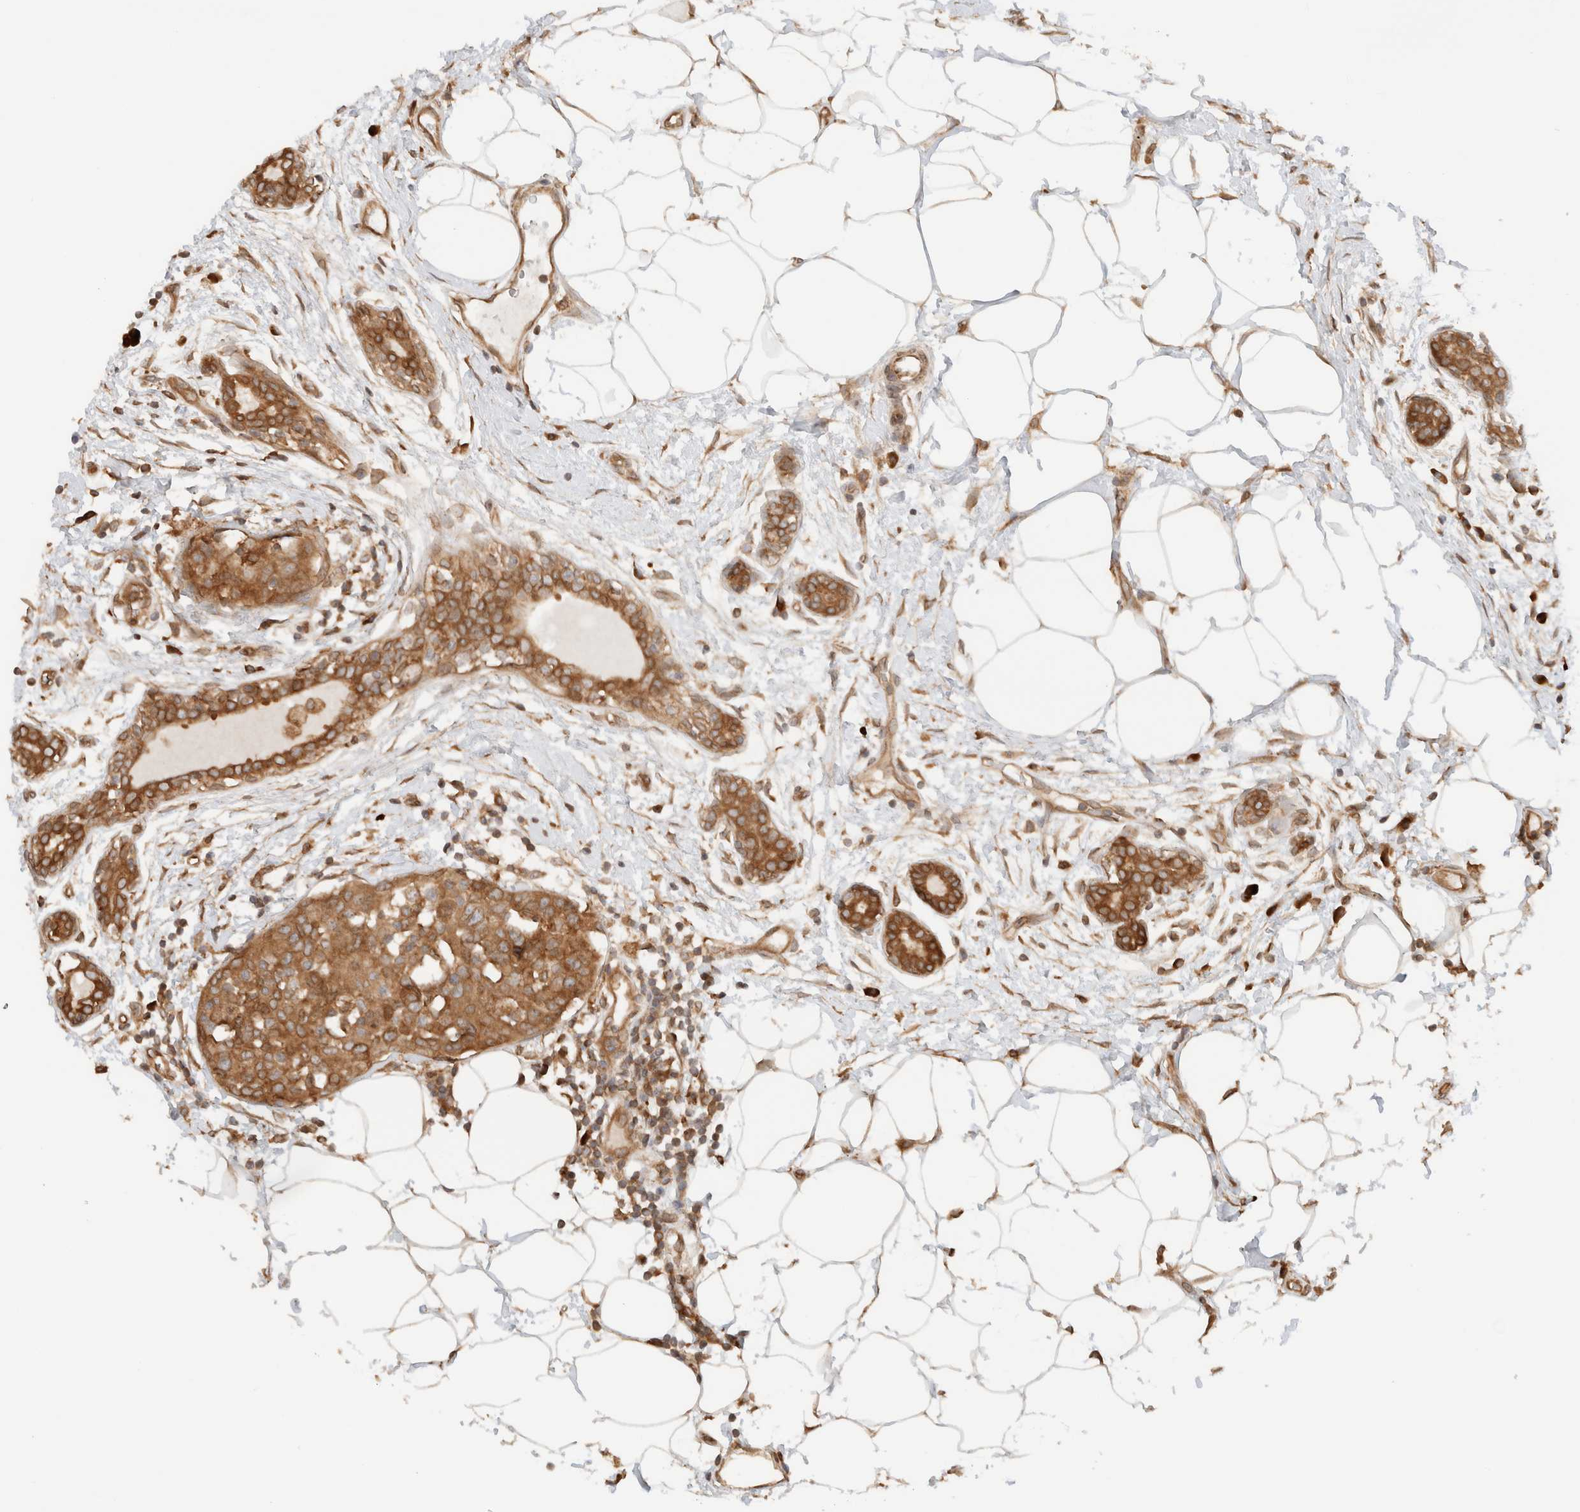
{"staining": {"intensity": "moderate", "quantity": ">75%", "location": "cytoplasmic/membranous"}, "tissue": "breast cancer", "cell_type": "Tumor cells", "image_type": "cancer", "snomed": [{"axis": "morphology", "description": "Normal tissue, NOS"}, {"axis": "morphology", "description": "Duct carcinoma"}, {"axis": "topography", "description": "Breast"}], "caption": "Human intraductal carcinoma (breast) stained with a brown dye exhibits moderate cytoplasmic/membranous positive staining in approximately >75% of tumor cells.", "gene": "ARFGEF2", "patient": {"sex": "female", "age": 37}}